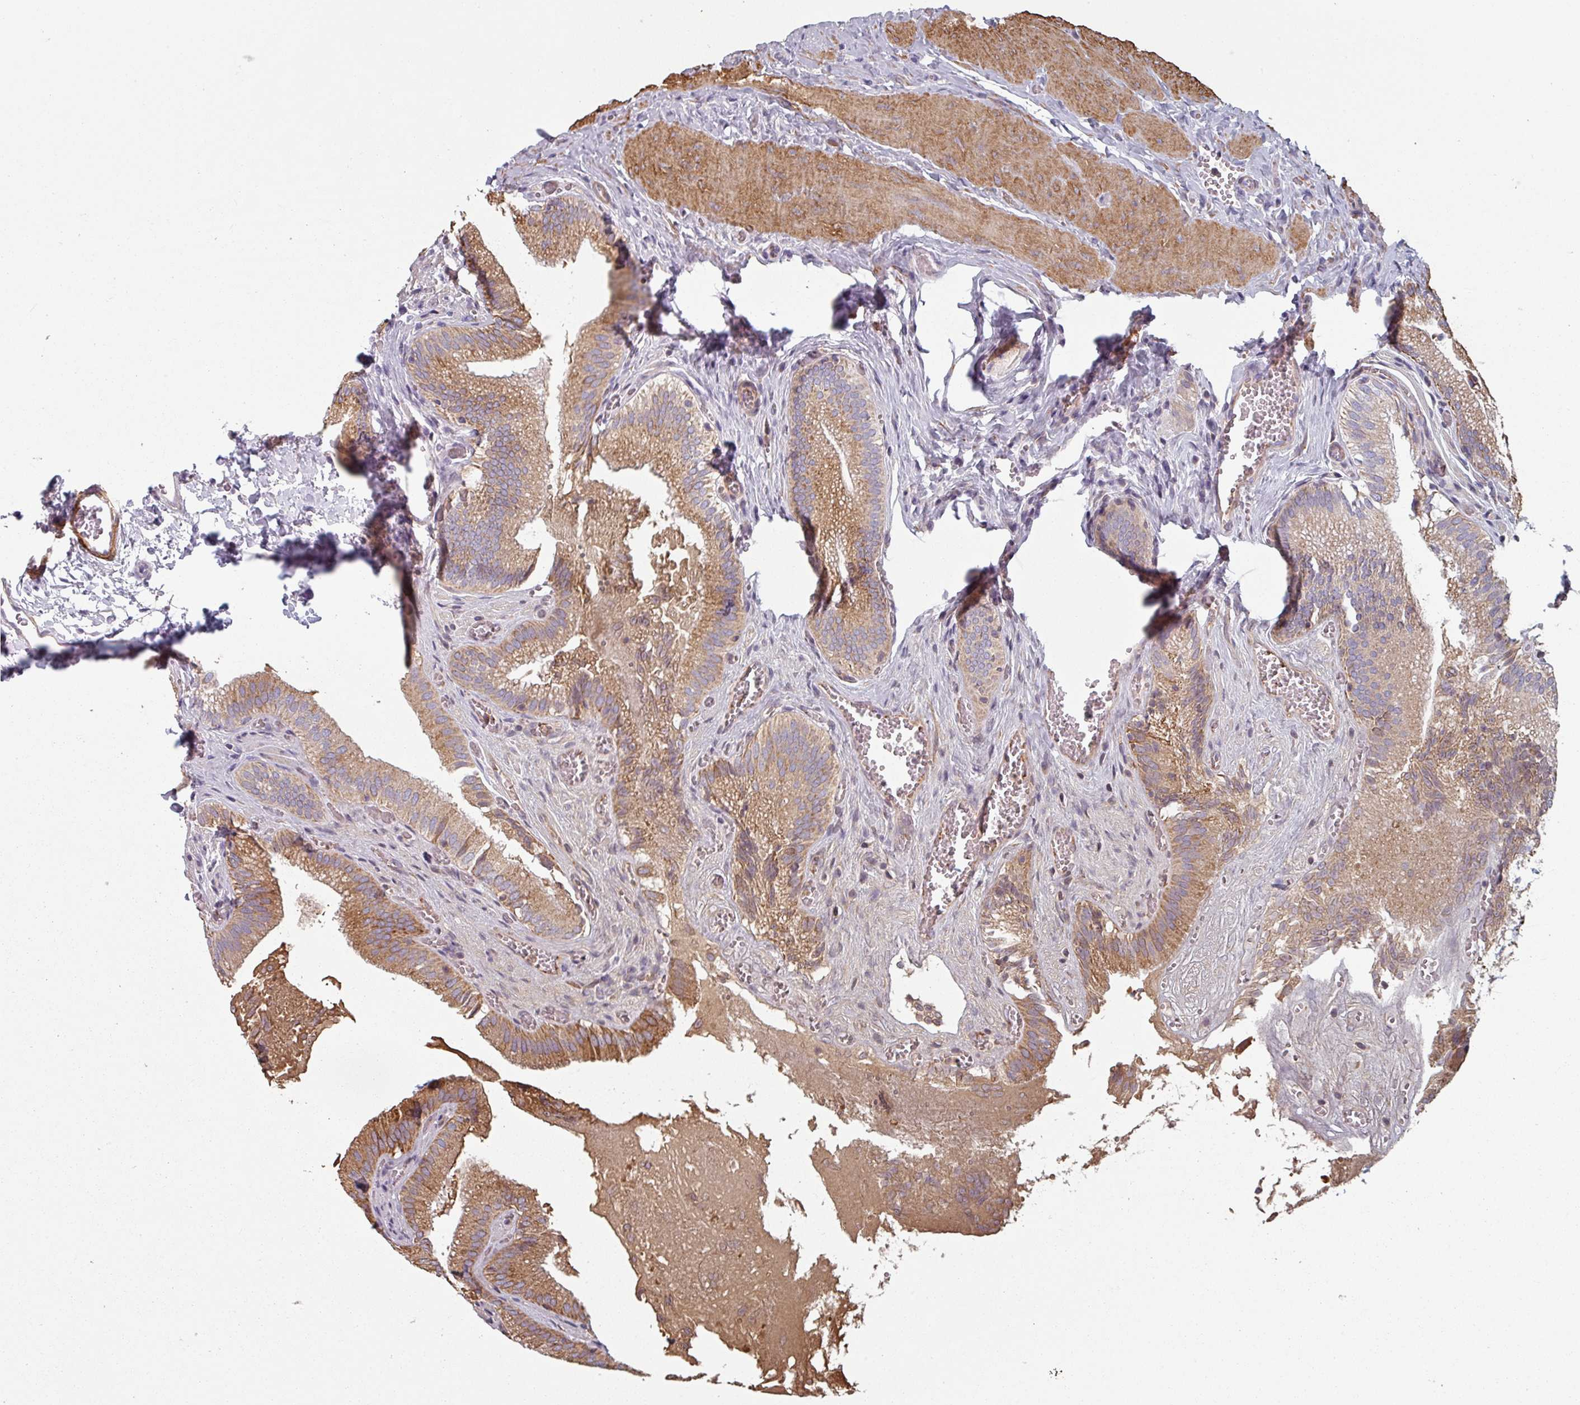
{"staining": {"intensity": "moderate", "quantity": ">75%", "location": "cytoplasmic/membranous"}, "tissue": "gallbladder", "cell_type": "Glandular cells", "image_type": "normal", "snomed": [{"axis": "morphology", "description": "Normal tissue, NOS"}, {"axis": "topography", "description": "Gallbladder"}, {"axis": "topography", "description": "Peripheral nerve tissue"}], "caption": "Human gallbladder stained for a protein (brown) reveals moderate cytoplasmic/membranous positive staining in about >75% of glandular cells.", "gene": "GSTA1", "patient": {"sex": "male", "age": 17}}